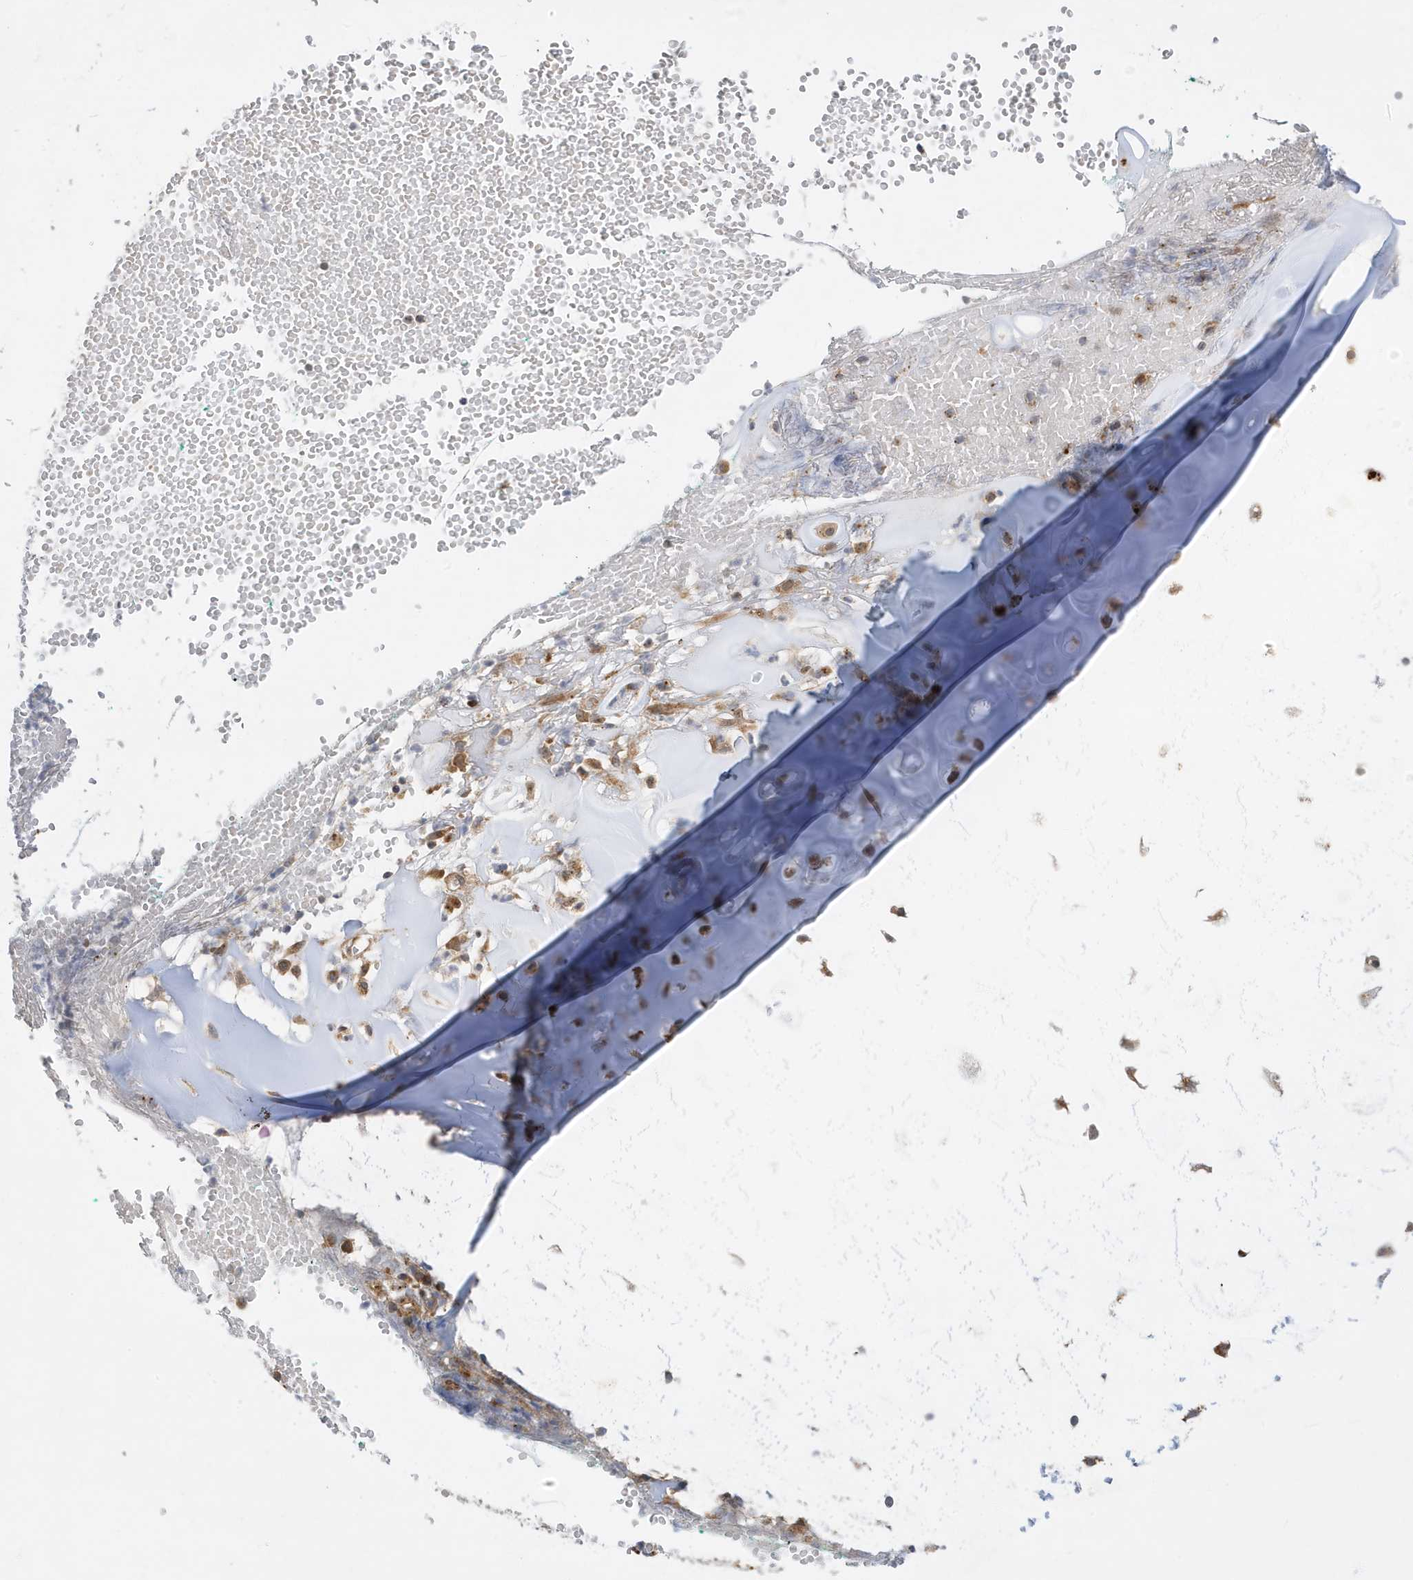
{"staining": {"intensity": "moderate", "quantity": "25%-75%", "location": "cytoplasmic/membranous,nuclear"}, "tissue": "soft tissue", "cell_type": "Chondrocytes", "image_type": "normal", "snomed": [{"axis": "morphology", "description": "Normal tissue, NOS"}, {"axis": "morphology", "description": "Basal cell carcinoma"}, {"axis": "topography", "description": "Cartilage tissue"}, {"axis": "topography", "description": "Nasopharynx"}, {"axis": "topography", "description": "Oral tissue"}], "caption": "About 25%-75% of chondrocytes in unremarkable human soft tissue demonstrate moderate cytoplasmic/membranous,nuclear protein expression as visualized by brown immunohistochemical staining.", "gene": "ZNF507", "patient": {"sex": "female", "age": 77}}